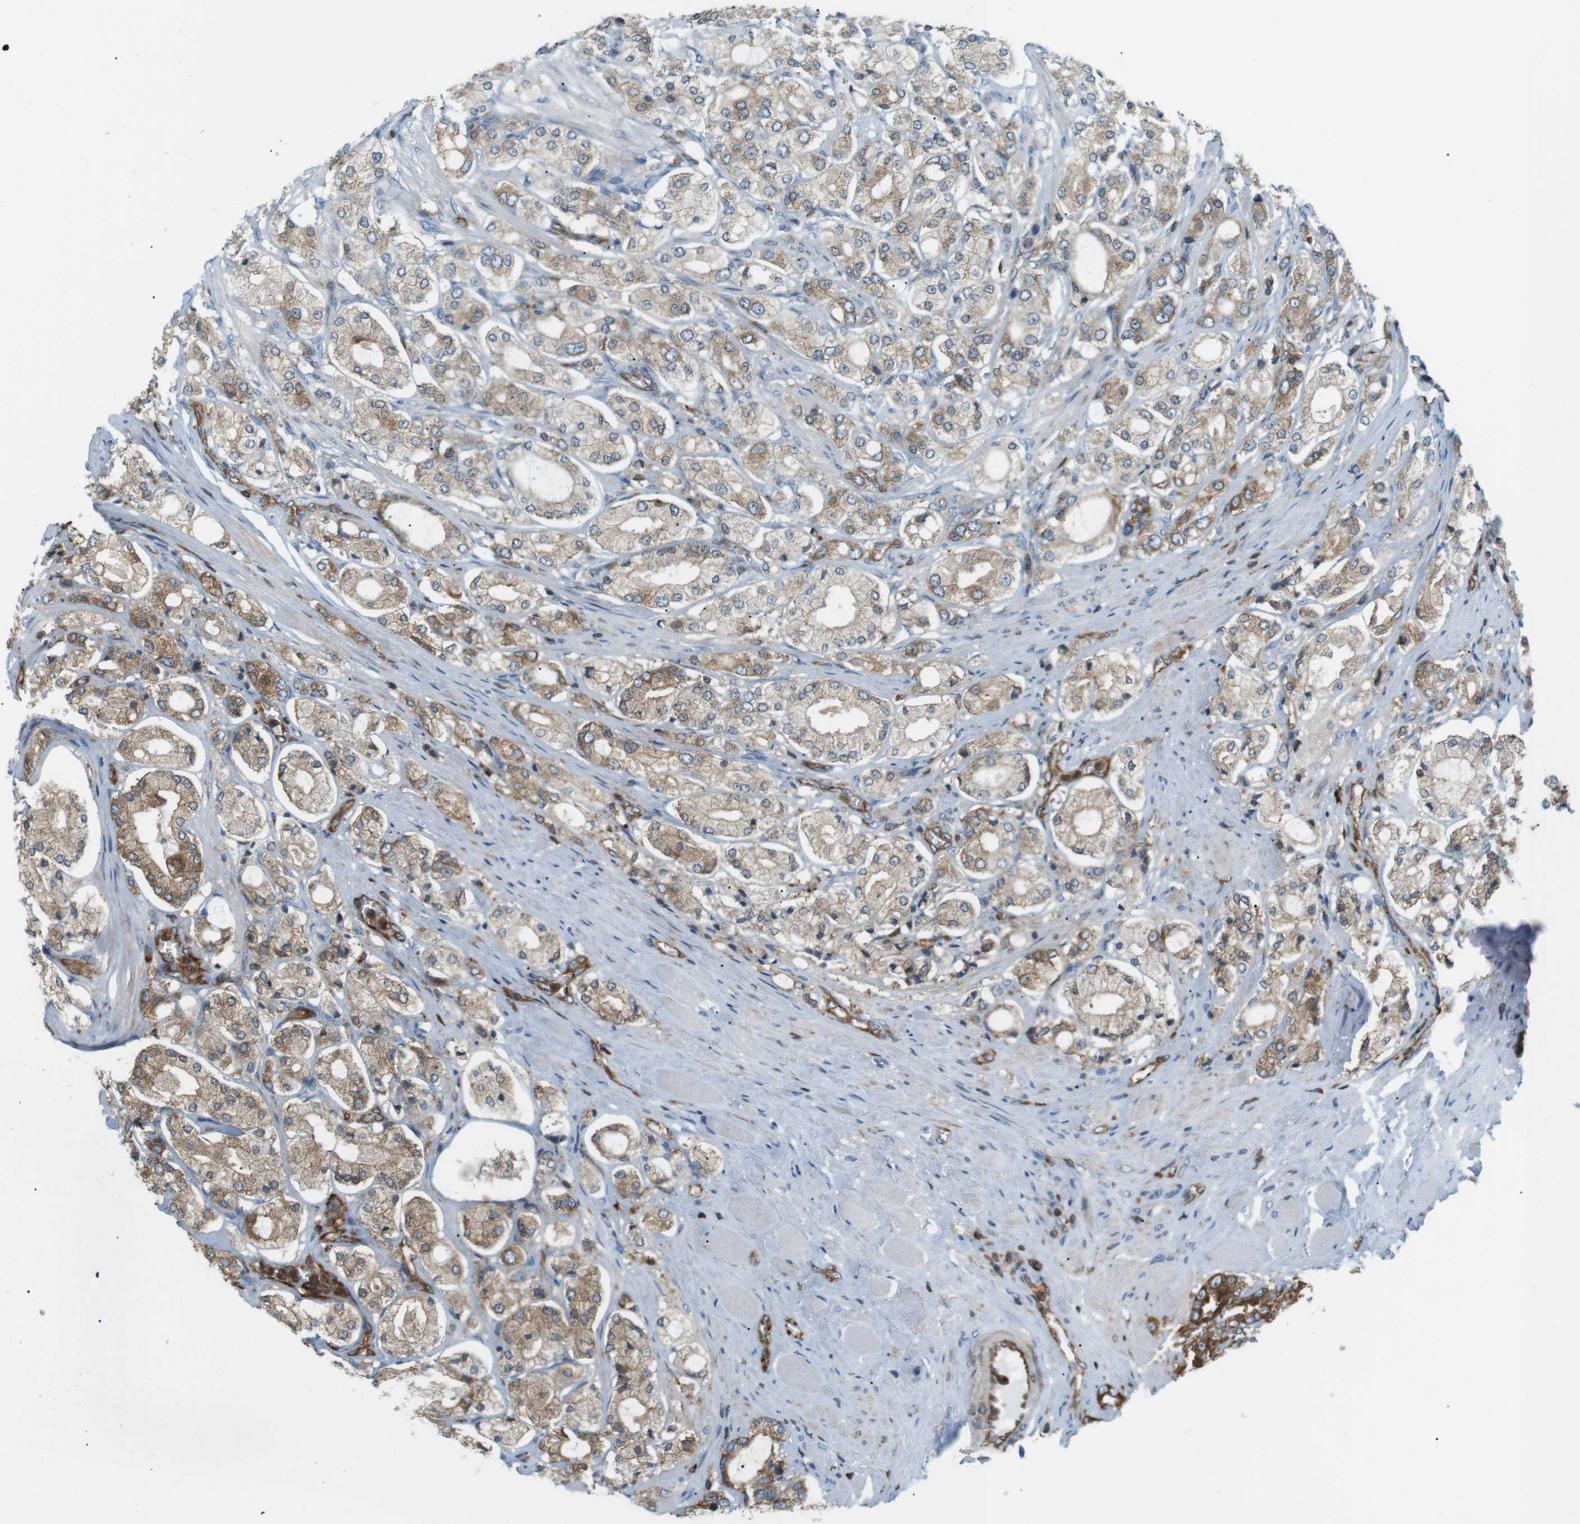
{"staining": {"intensity": "moderate", "quantity": ">75%", "location": "cytoplasmic/membranous"}, "tissue": "prostate cancer", "cell_type": "Tumor cells", "image_type": "cancer", "snomed": [{"axis": "morphology", "description": "Adenocarcinoma, High grade"}, {"axis": "topography", "description": "Prostate"}], "caption": "A brown stain shows moderate cytoplasmic/membranous positivity of a protein in adenocarcinoma (high-grade) (prostate) tumor cells. Nuclei are stained in blue.", "gene": "FLII", "patient": {"sex": "male", "age": 65}}